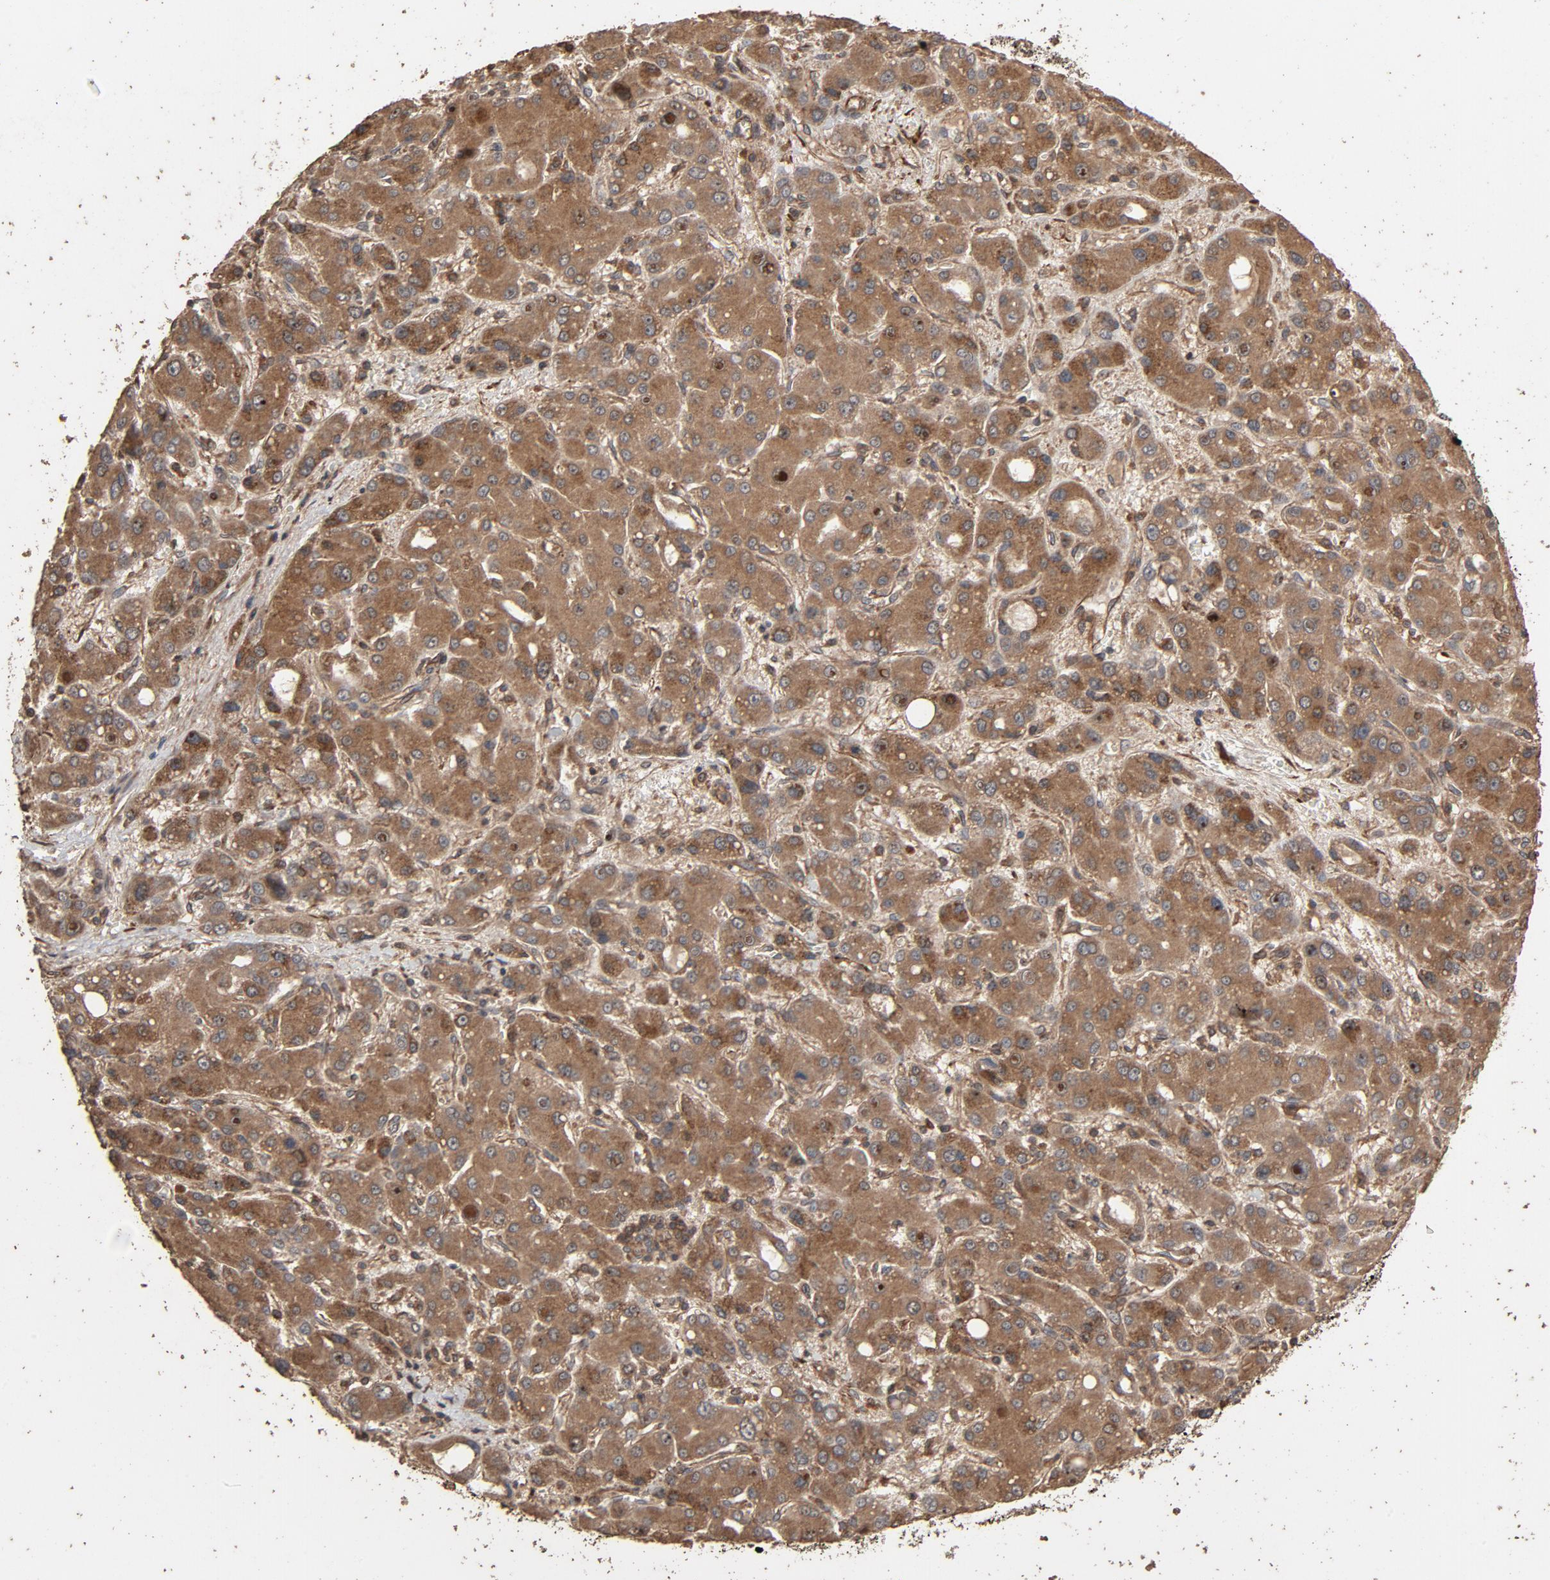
{"staining": {"intensity": "moderate", "quantity": ">75%", "location": "cytoplasmic/membranous"}, "tissue": "liver cancer", "cell_type": "Tumor cells", "image_type": "cancer", "snomed": [{"axis": "morphology", "description": "Carcinoma, Hepatocellular, NOS"}, {"axis": "topography", "description": "Liver"}], "caption": "Human liver cancer (hepatocellular carcinoma) stained with a brown dye displays moderate cytoplasmic/membranous positive expression in about >75% of tumor cells.", "gene": "RPS6KA6", "patient": {"sex": "male", "age": 55}}